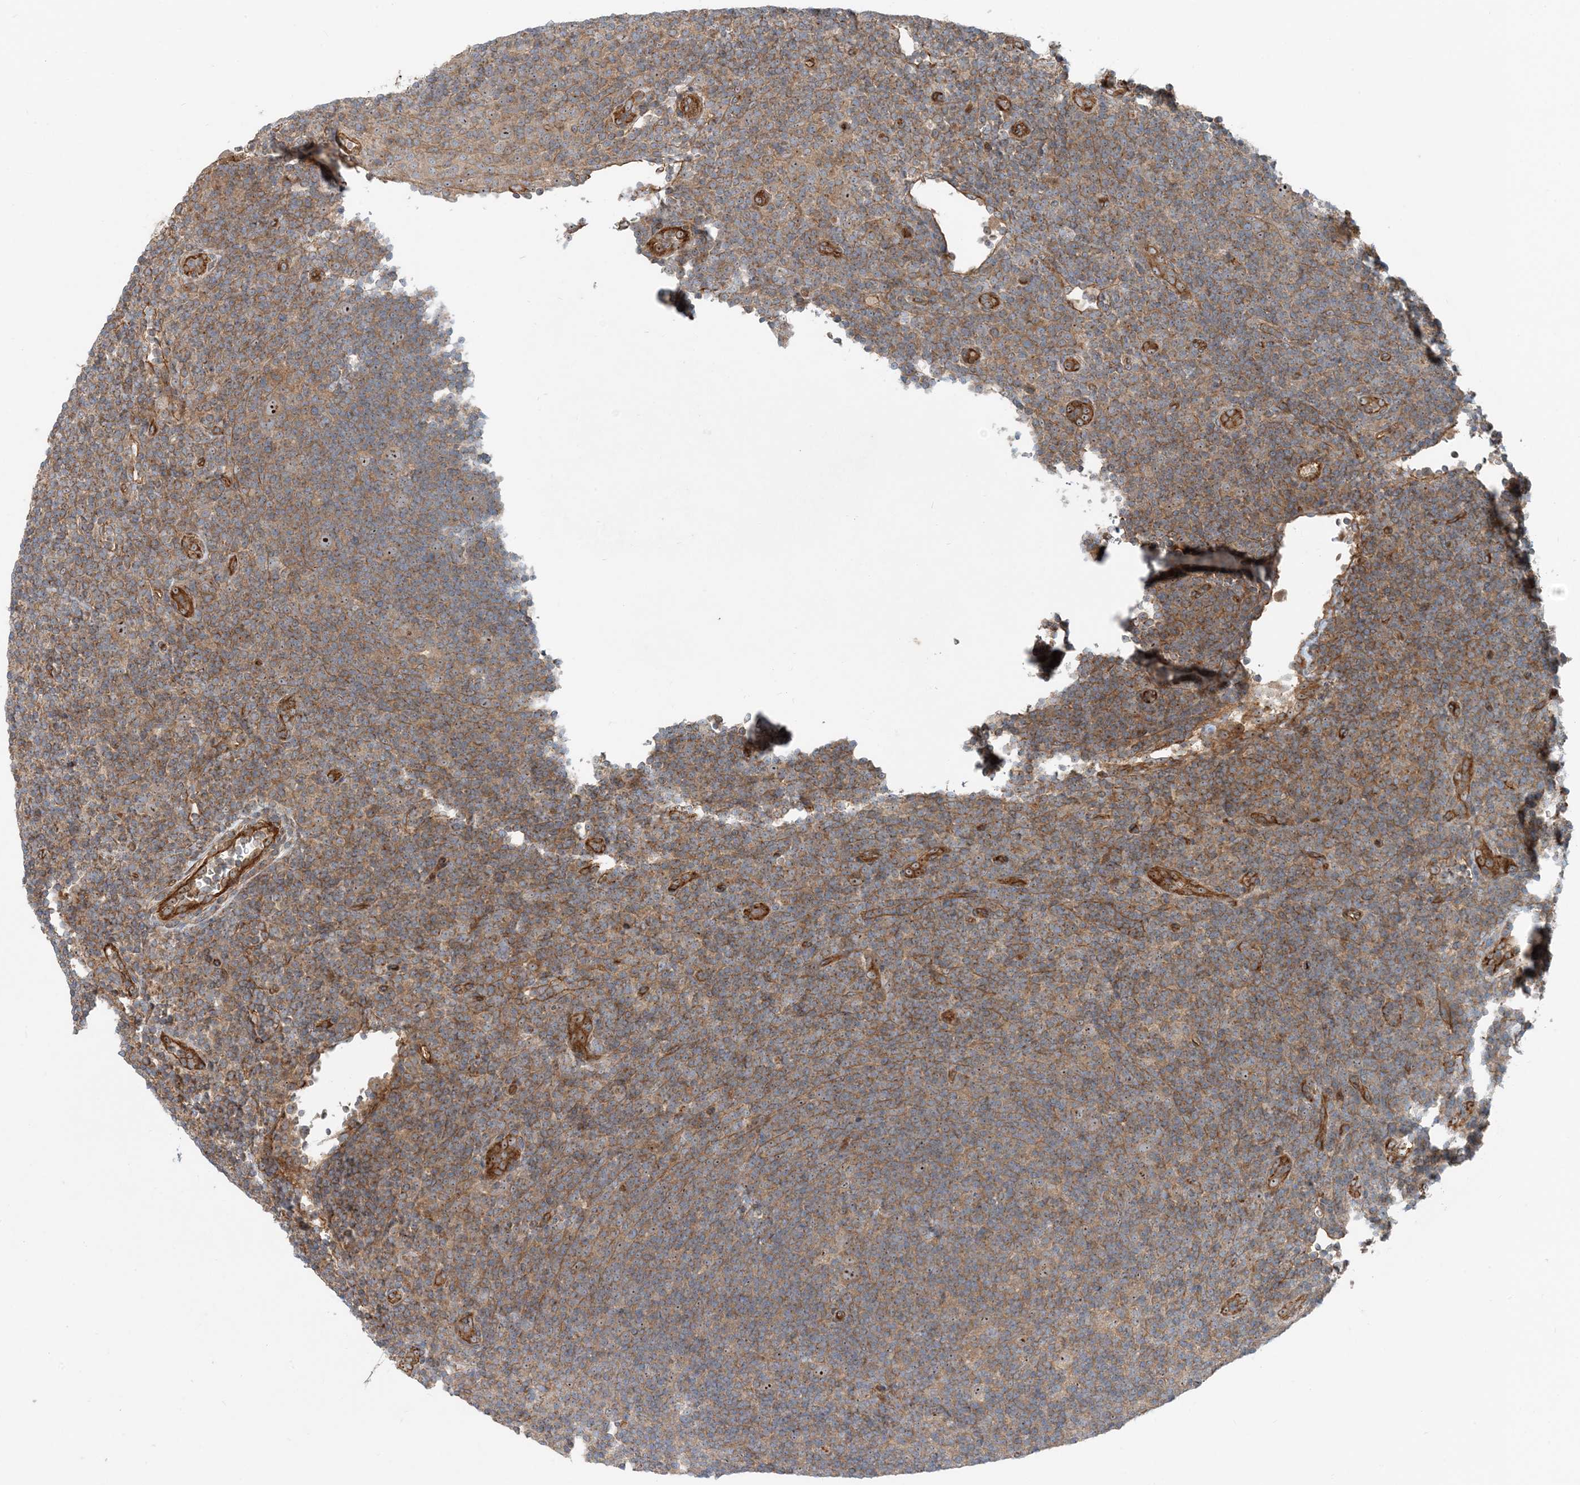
{"staining": {"intensity": "moderate", "quantity": ">75%", "location": "cytoplasmic/membranous,nuclear"}, "tissue": "lymphoma", "cell_type": "Tumor cells", "image_type": "cancer", "snomed": [{"axis": "morphology", "description": "Hodgkin's disease, NOS"}, {"axis": "topography", "description": "Lymph node"}], "caption": "Immunohistochemical staining of Hodgkin's disease displays medium levels of moderate cytoplasmic/membranous and nuclear staining in about >75% of tumor cells. (IHC, brightfield microscopy, high magnification).", "gene": "MYL5", "patient": {"sex": "female", "age": 57}}